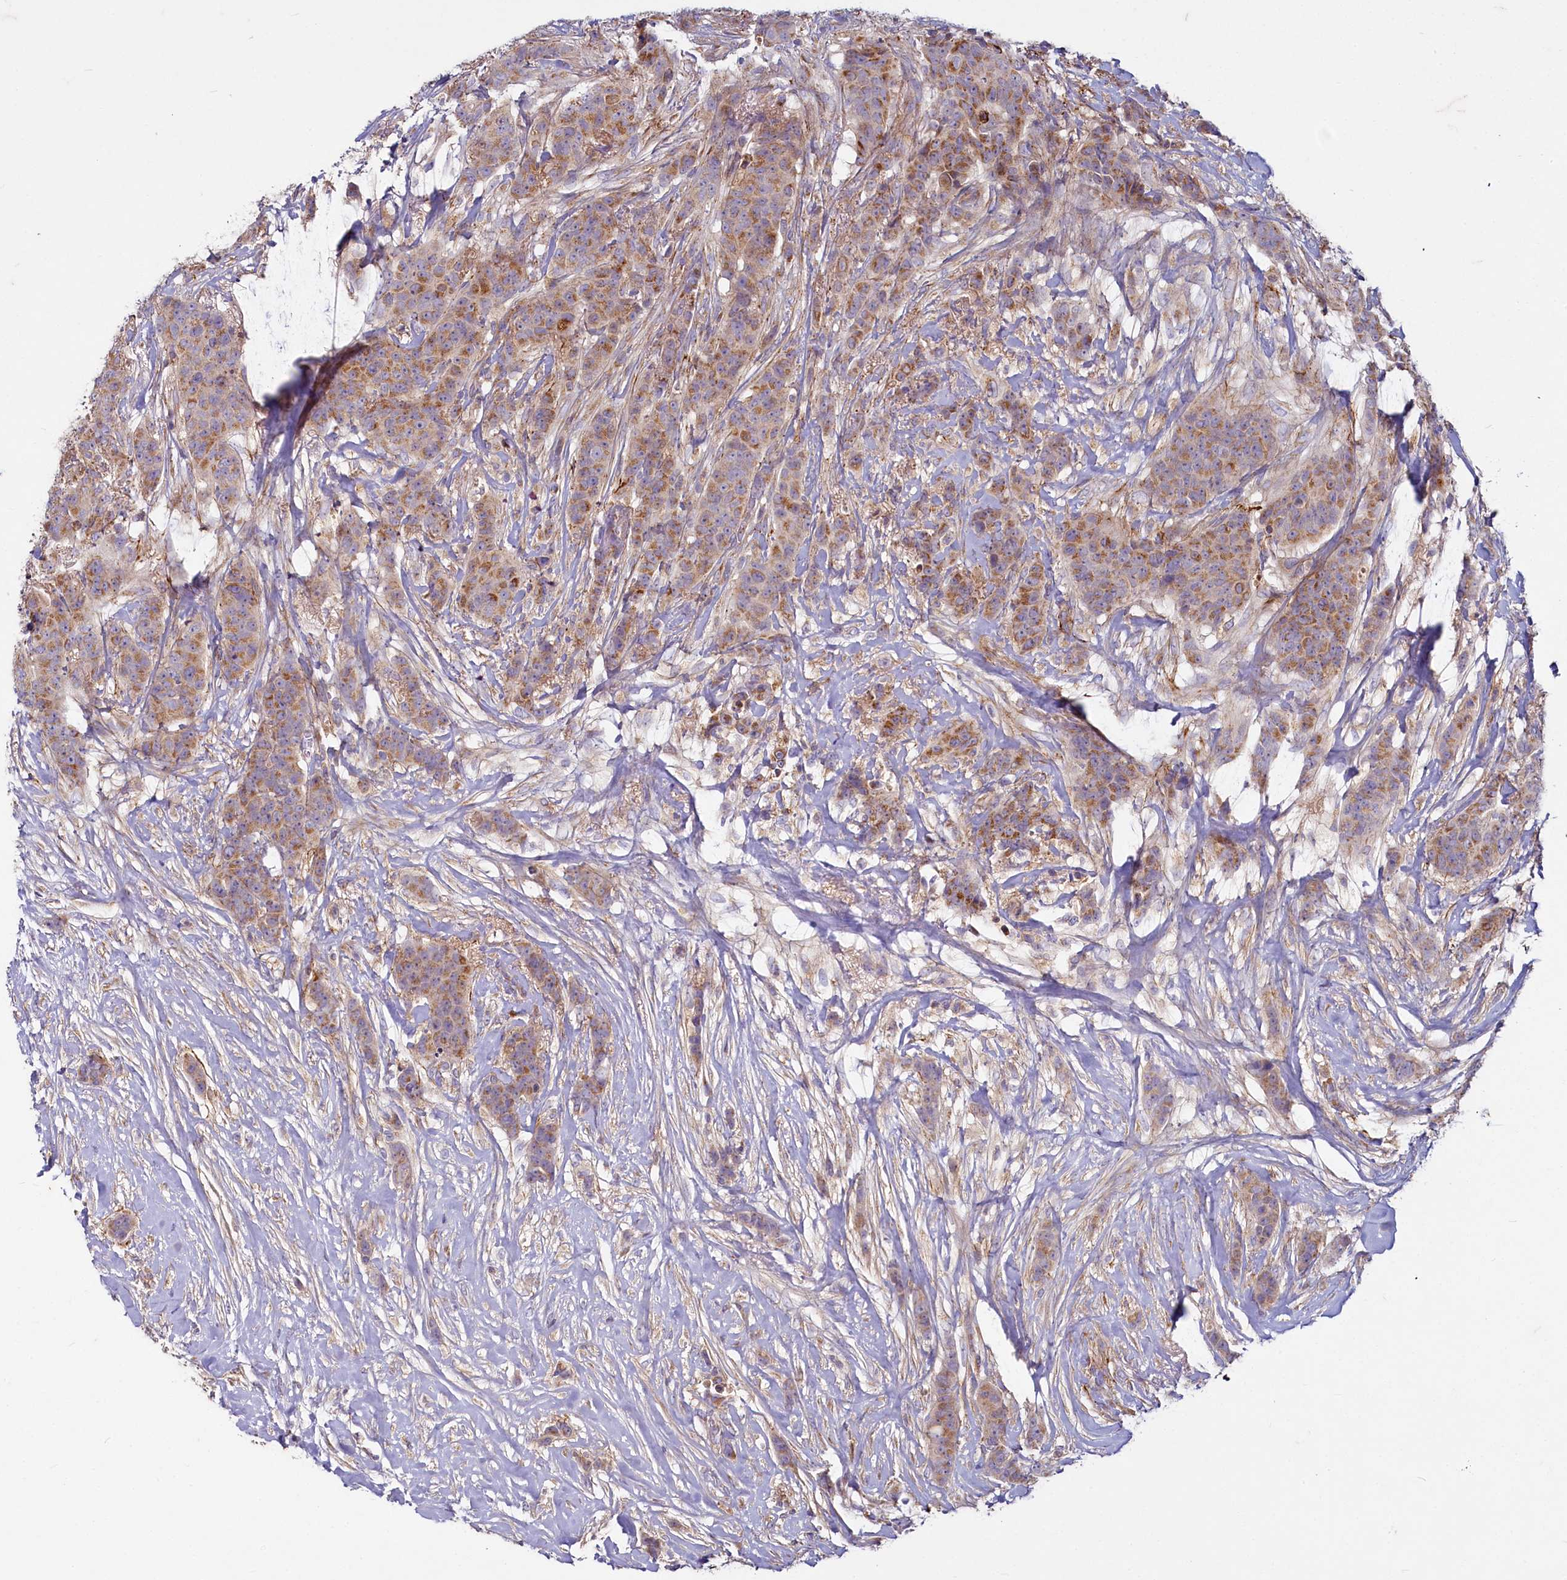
{"staining": {"intensity": "moderate", "quantity": ">75%", "location": "cytoplasmic/membranous"}, "tissue": "breast cancer", "cell_type": "Tumor cells", "image_type": "cancer", "snomed": [{"axis": "morphology", "description": "Duct carcinoma"}, {"axis": "topography", "description": "Breast"}], "caption": "IHC image of neoplastic tissue: human invasive ductal carcinoma (breast) stained using immunohistochemistry demonstrates medium levels of moderate protein expression localized specifically in the cytoplasmic/membranous of tumor cells, appearing as a cytoplasmic/membranous brown color.", "gene": "ADCY2", "patient": {"sex": "female", "age": 40}}